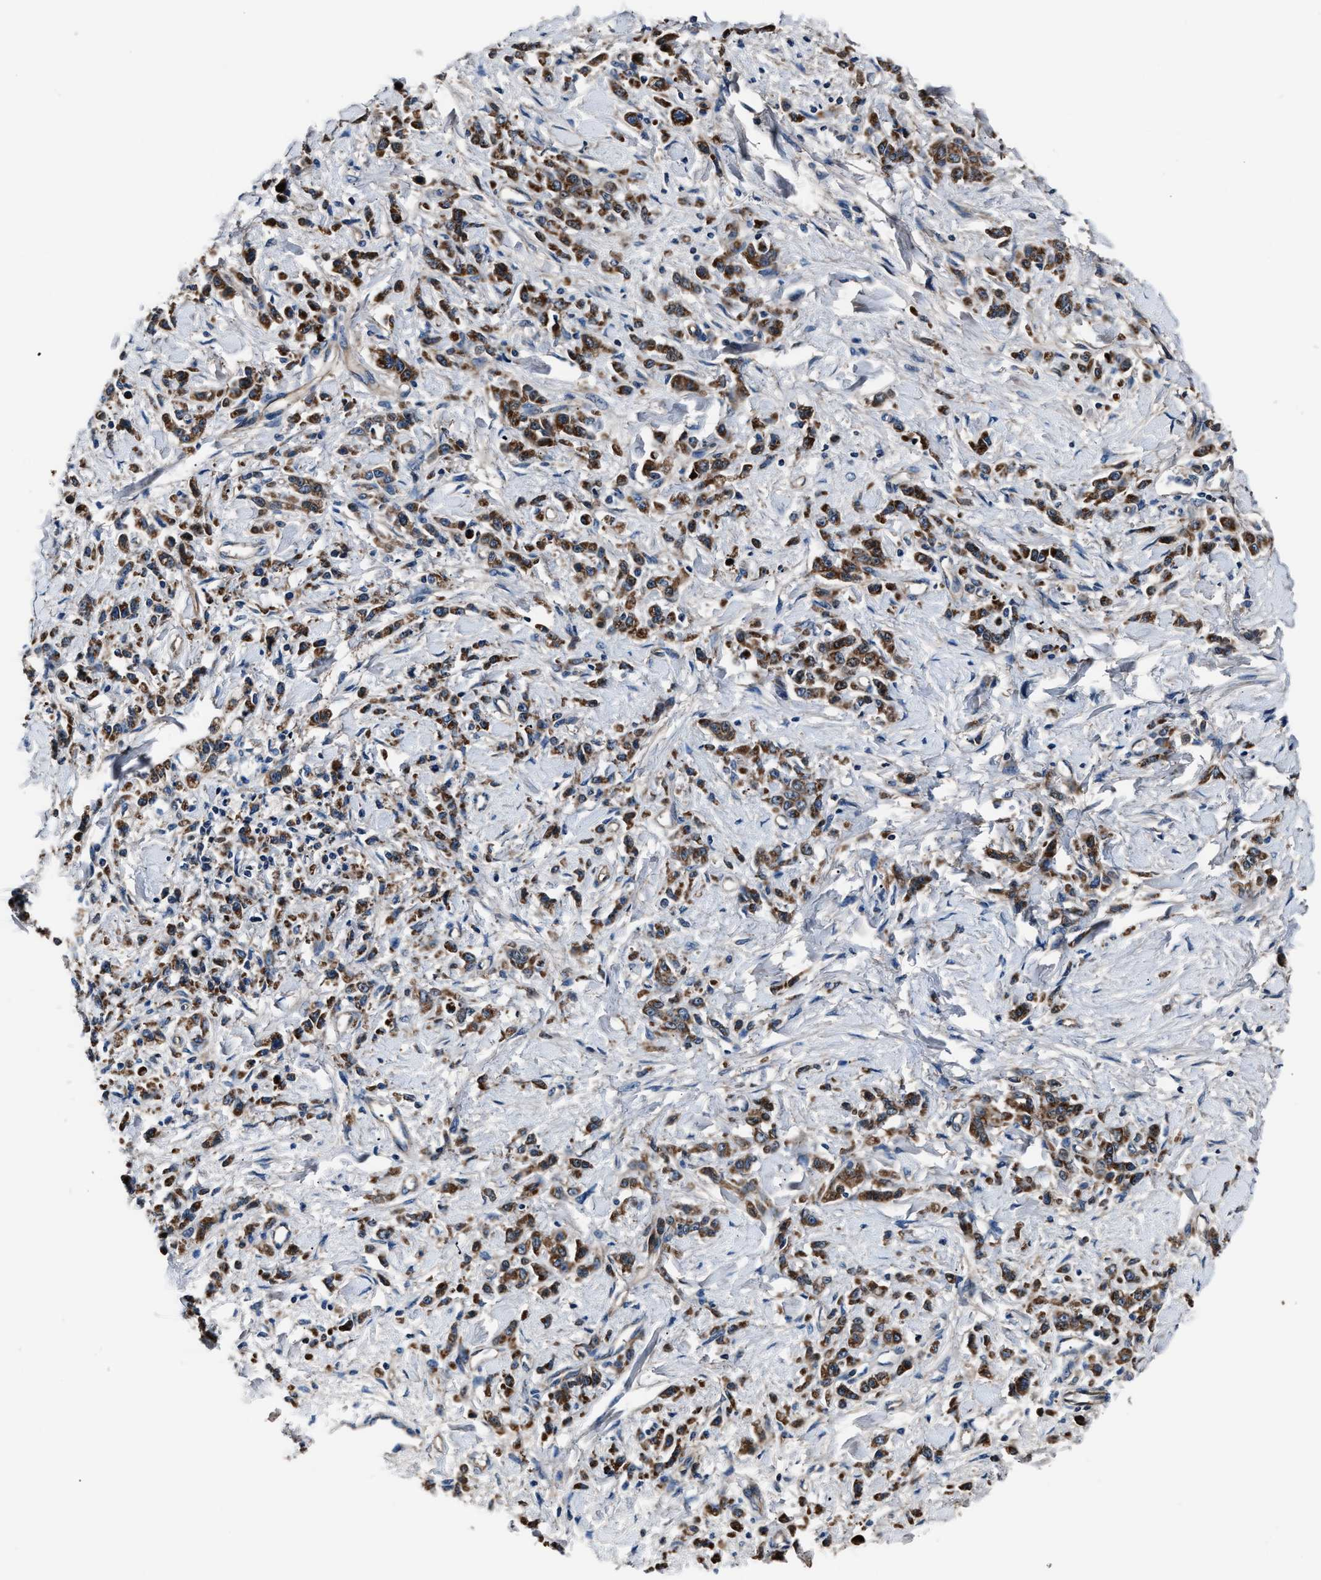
{"staining": {"intensity": "strong", "quantity": ">75%", "location": "cytoplasmic/membranous"}, "tissue": "stomach cancer", "cell_type": "Tumor cells", "image_type": "cancer", "snomed": [{"axis": "morphology", "description": "Normal tissue, NOS"}, {"axis": "morphology", "description": "Adenocarcinoma, NOS"}, {"axis": "topography", "description": "Stomach"}], "caption": "Adenocarcinoma (stomach) stained for a protein (brown) demonstrates strong cytoplasmic/membranous positive staining in about >75% of tumor cells.", "gene": "GGCT", "patient": {"sex": "male", "age": 82}}